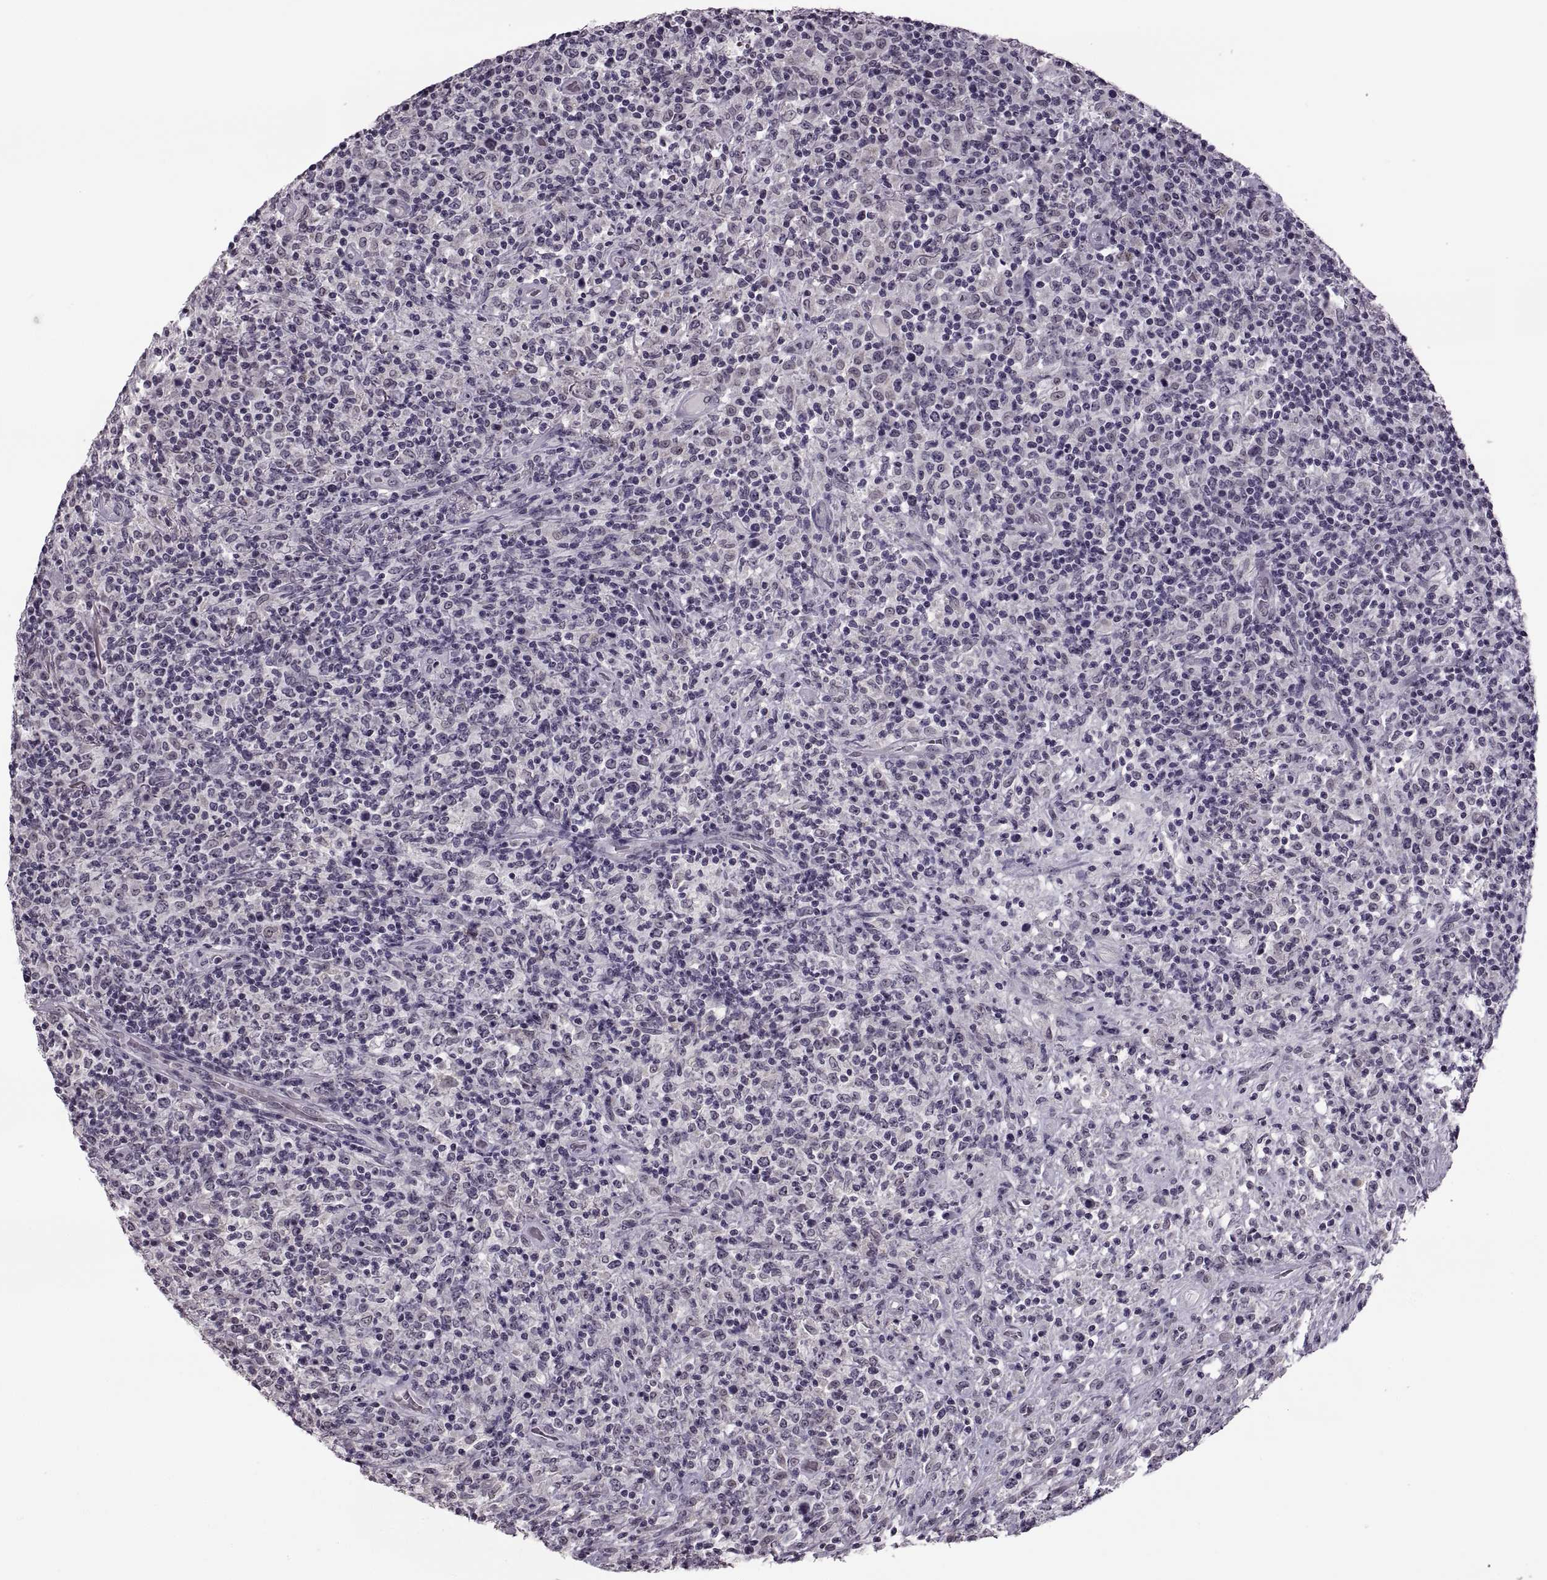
{"staining": {"intensity": "negative", "quantity": "none", "location": "none"}, "tissue": "lymphoma", "cell_type": "Tumor cells", "image_type": "cancer", "snomed": [{"axis": "morphology", "description": "Malignant lymphoma, non-Hodgkin's type, High grade"}, {"axis": "topography", "description": "Lung"}], "caption": "IHC micrograph of human lymphoma stained for a protein (brown), which exhibits no positivity in tumor cells. The staining is performed using DAB brown chromogen with nuclei counter-stained in using hematoxylin.", "gene": "PAGE5", "patient": {"sex": "male", "age": 79}}